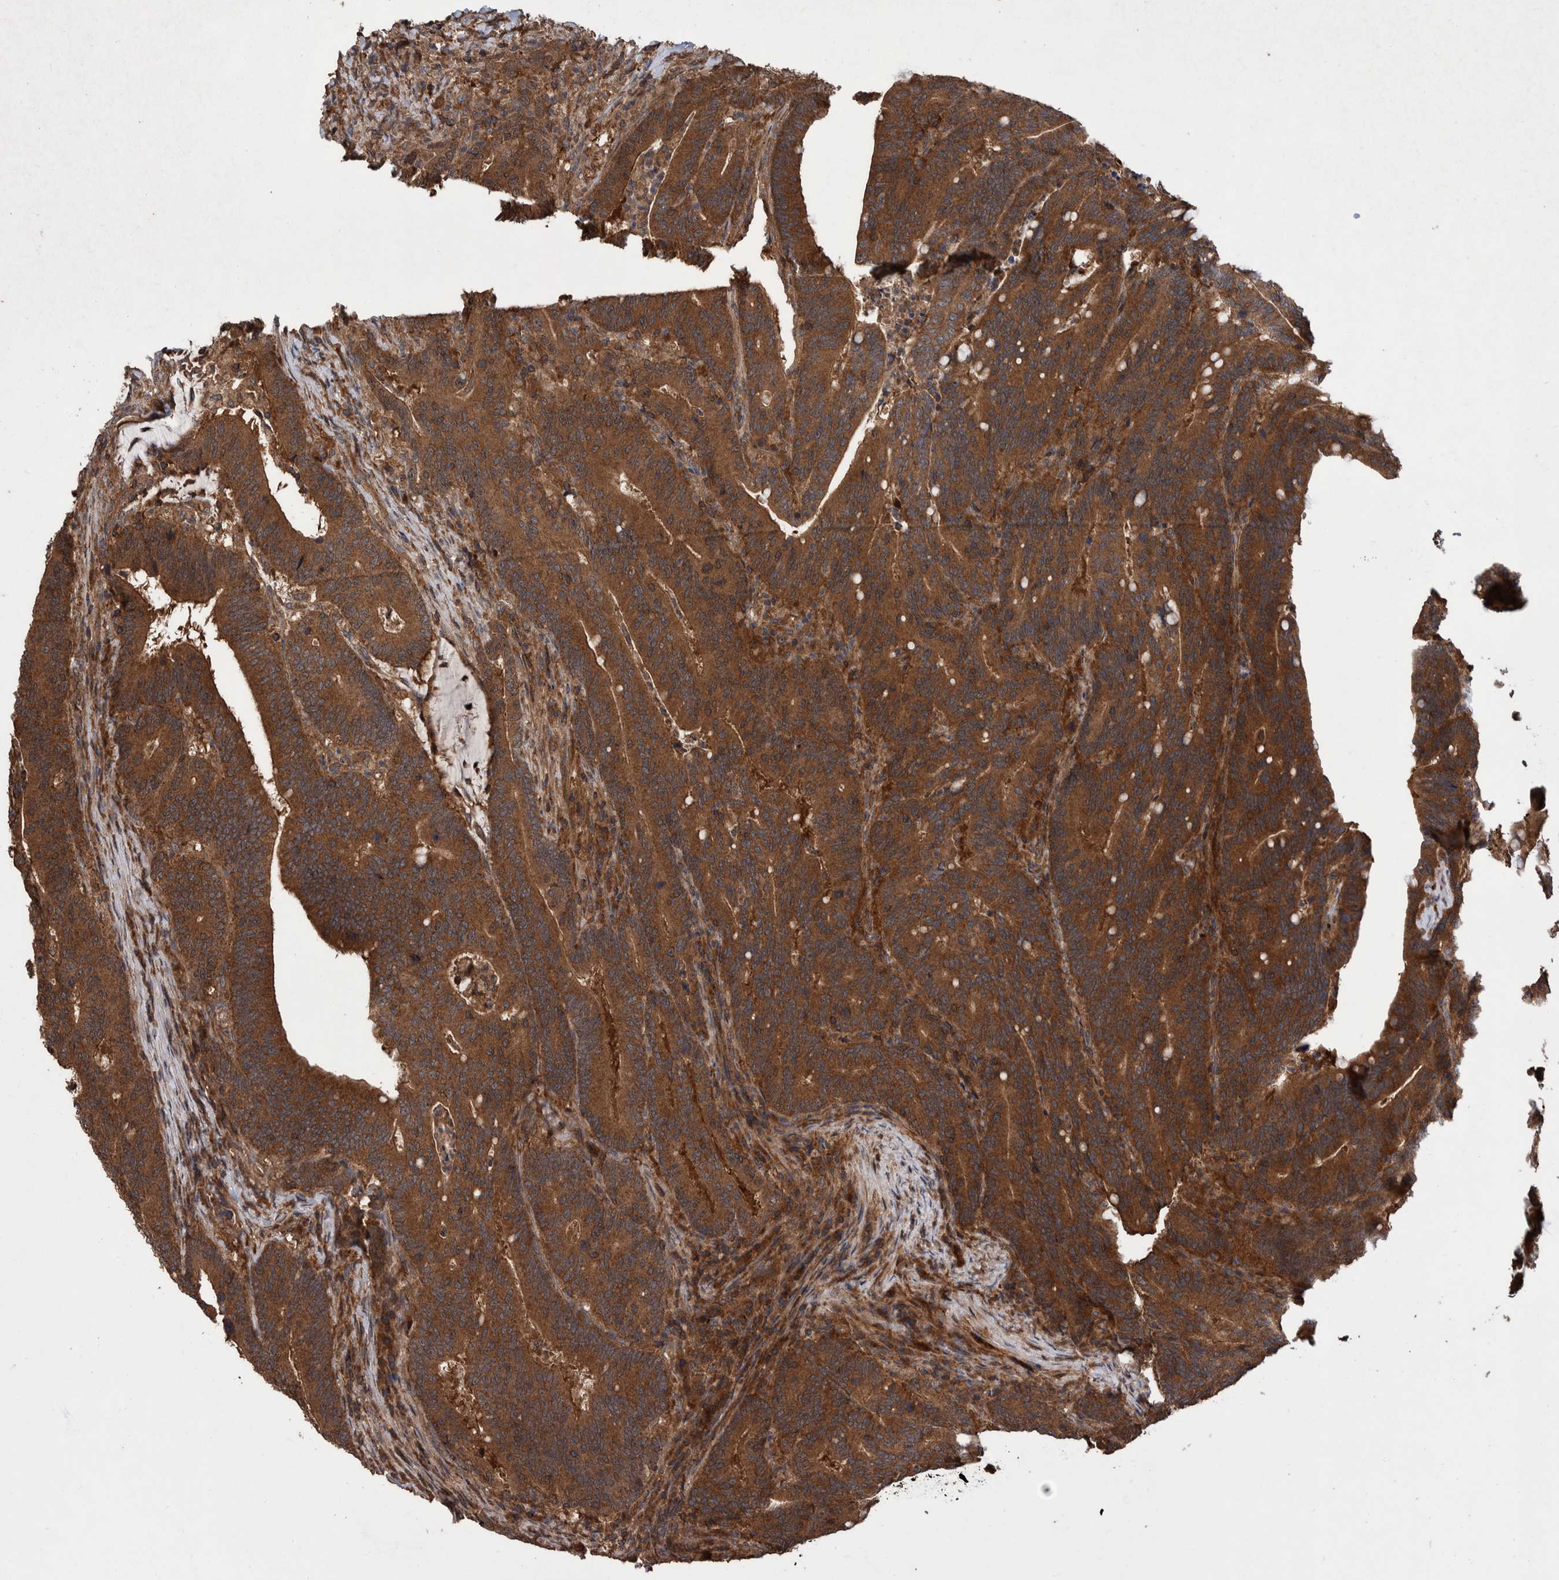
{"staining": {"intensity": "strong", "quantity": ">75%", "location": "cytoplasmic/membranous"}, "tissue": "colorectal cancer", "cell_type": "Tumor cells", "image_type": "cancer", "snomed": [{"axis": "morphology", "description": "Adenocarcinoma, NOS"}, {"axis": "topography", "description": "Colon"}], "caption": "A brown stain labels strong cytoplasmic/membranous staining of a protein in human colorectal adenocarcinoma tumor cells.", "gene": "VBP1", "patient": {"sex": "female", "age": 66}}